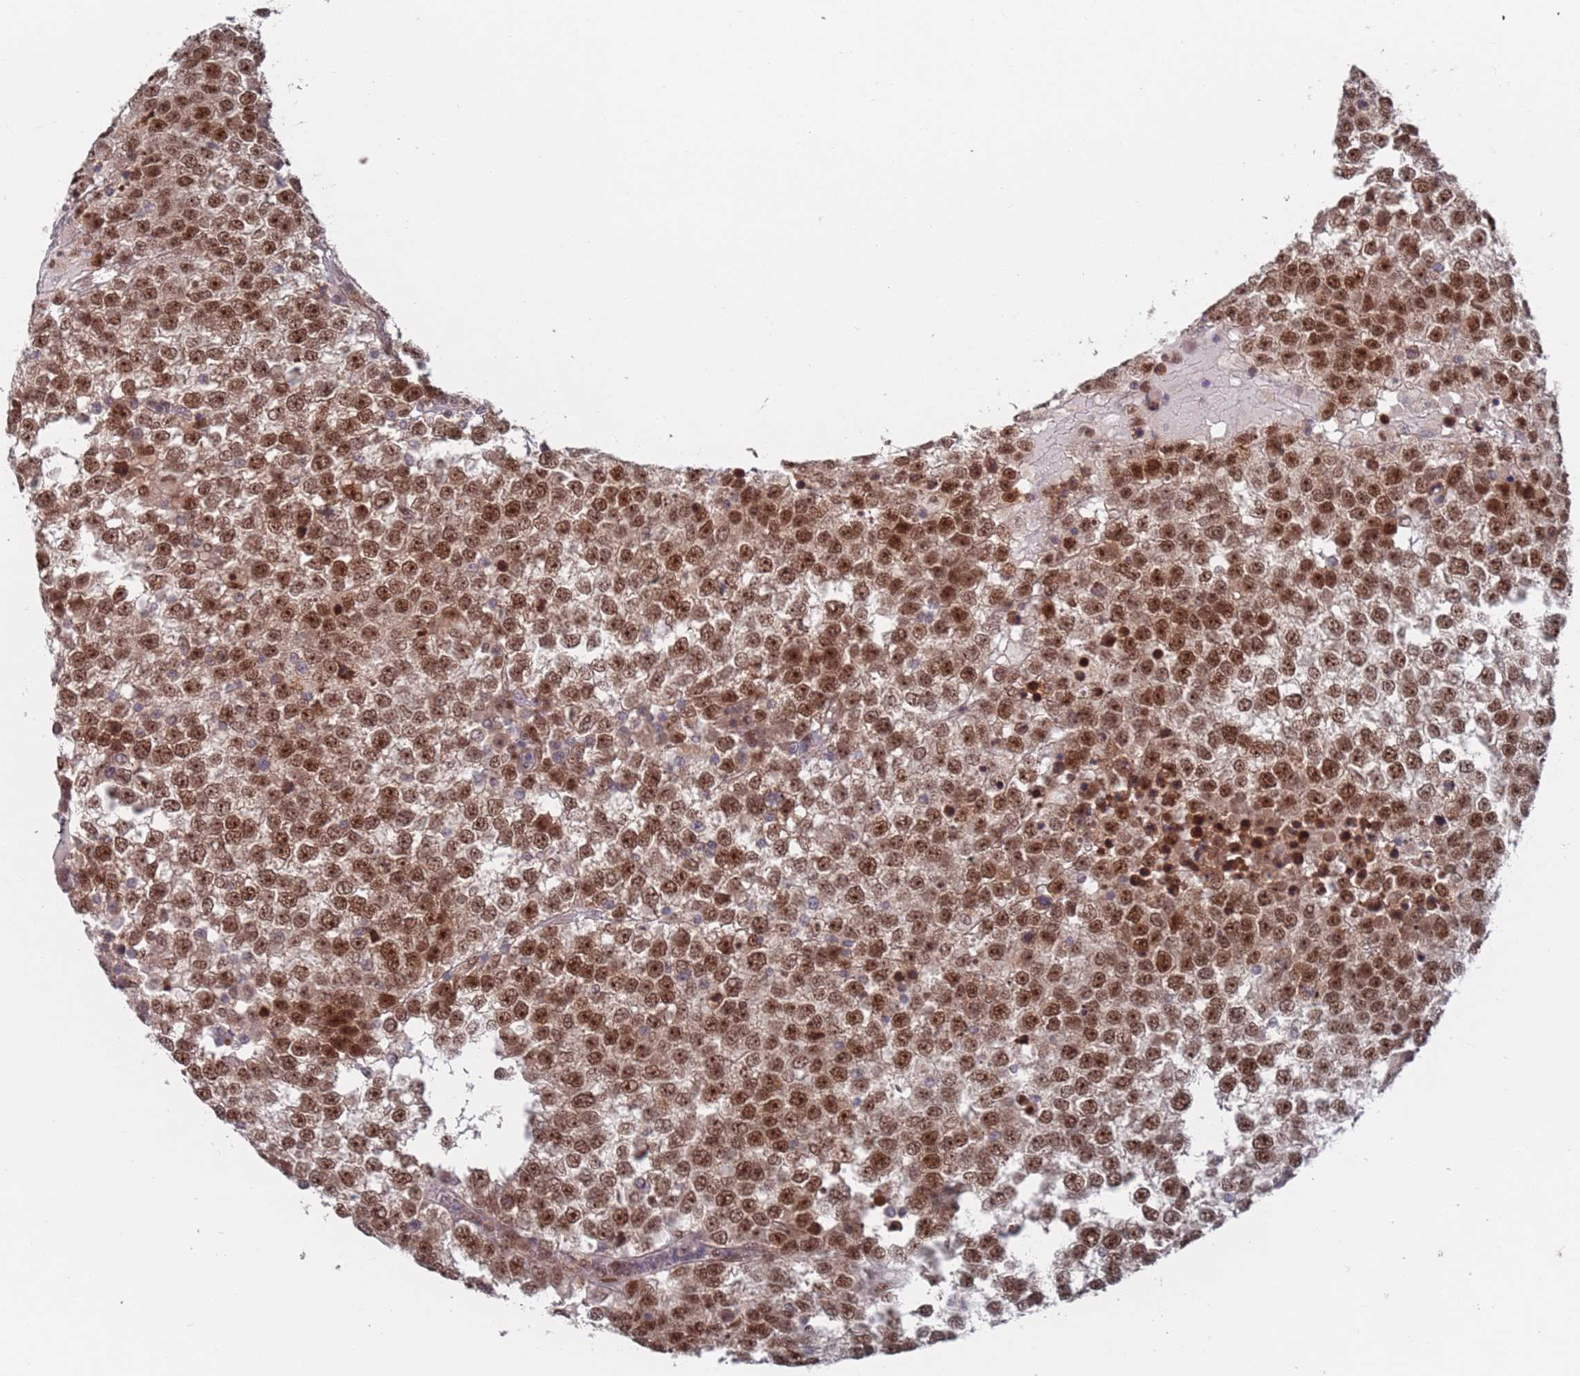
{"staining": {"intensity": "moderate", "quantity": ">75%", "location": "nuclear"}, "tissue": "testis cancer", "cell_type": "Tumor cells", "image_type": "cancer", "snomed": [{"axis": "morphology", "description": "Seminoma, NOS"}, {"axis": "topography", "description": "Testis"}], "caption": "The histopathology image displays a brown stain indicating the presence of a protein in the nuclear of tumor cells in testis seminoma.", "gene": "RPP25", "patient": {"sex": "male", "age": 65}}